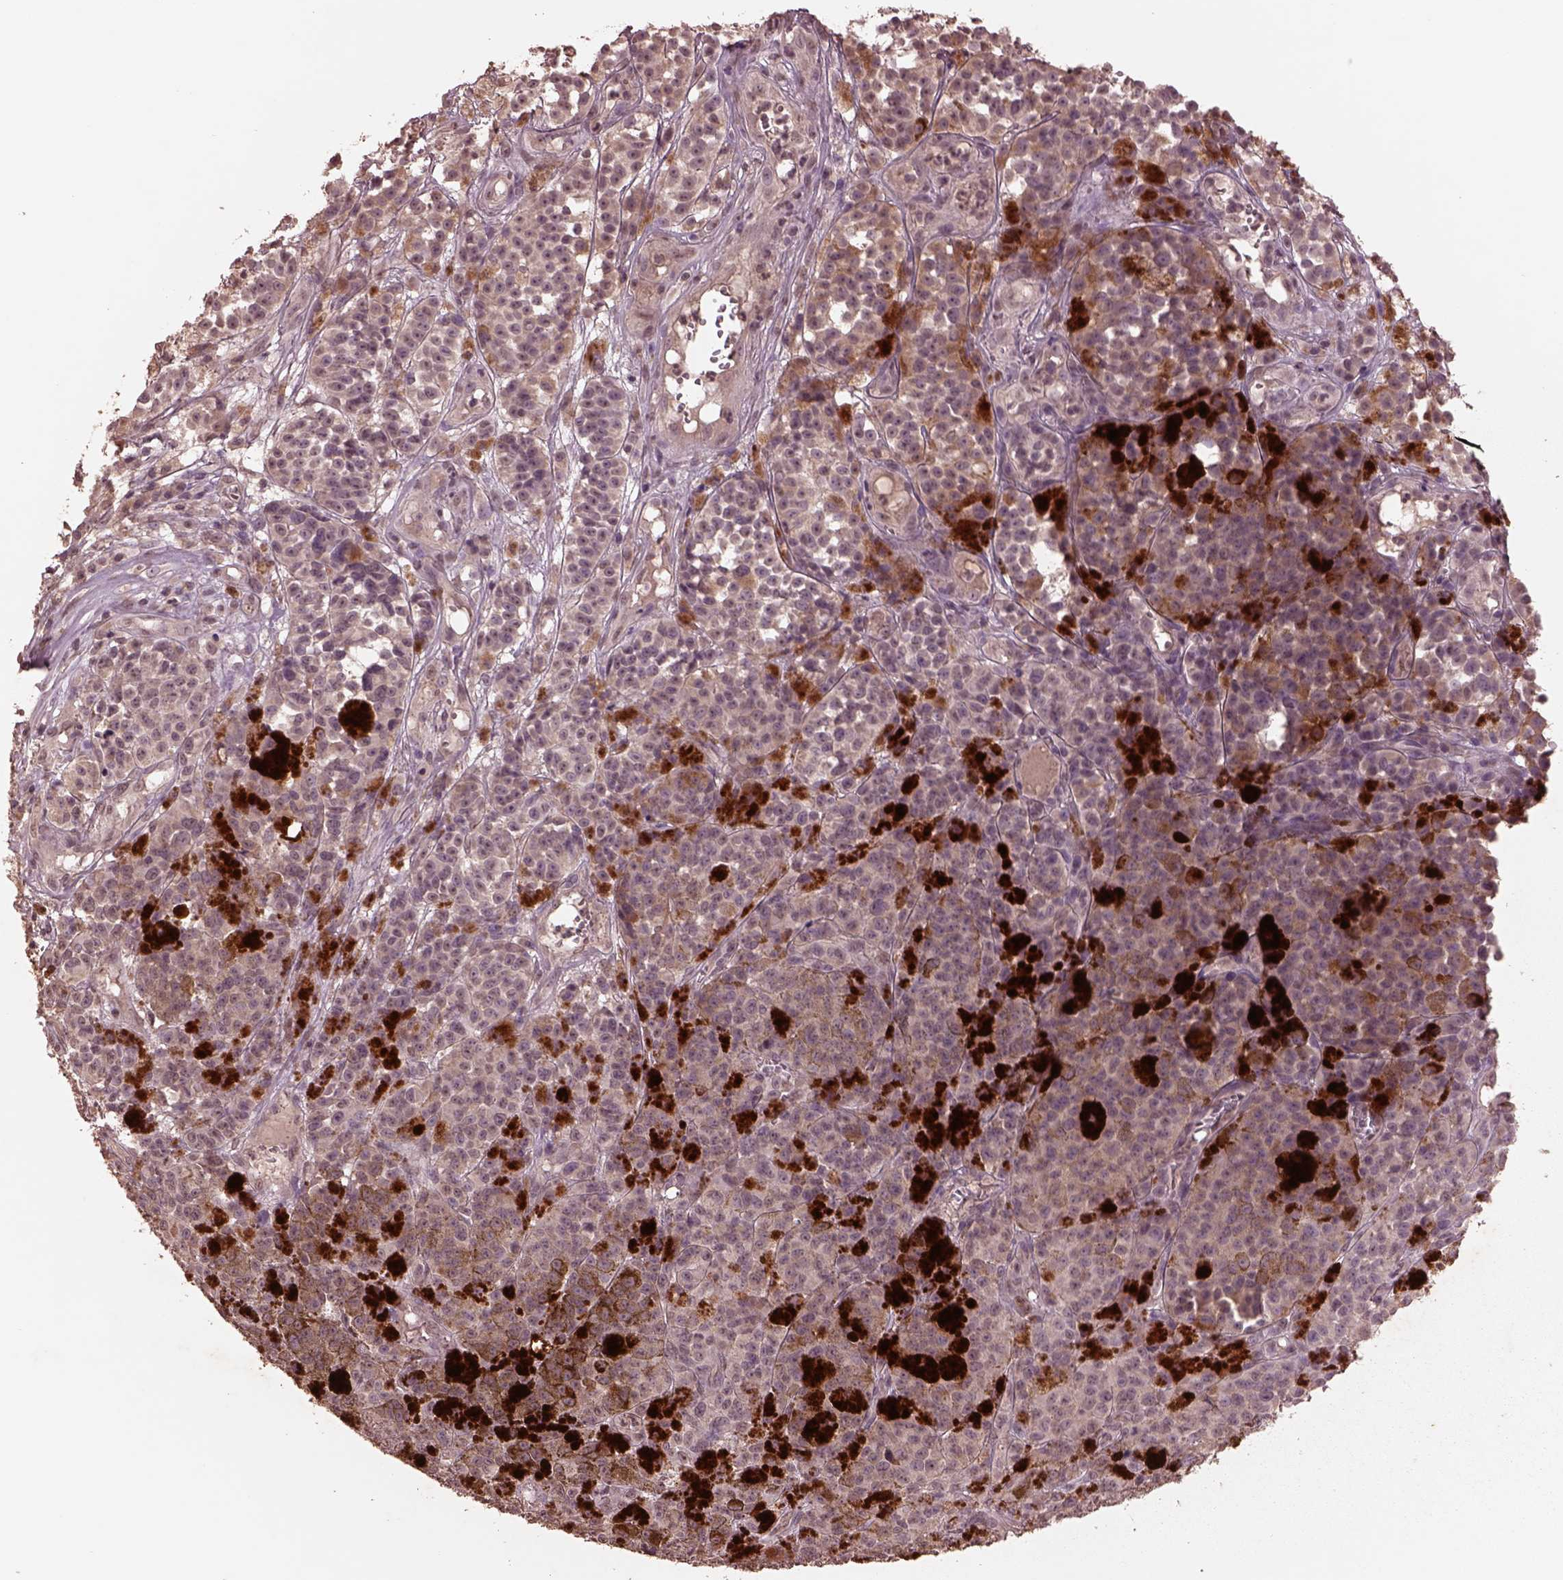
{"staining": {"intensity": "negative", "quantity": "none", "location": "none"}, "tissue": "melanoma", "cell_type": "Tumor cells", "image_type": "cancer", "snomed": [{"axis": "morphology", "description": "Malignant melanoma, NOS"}, {"axis": "topography", "description": "Skin"}], "caption": "A high-resolution micrograph shows immunohistochemistry (IHC) staining of melanoma, which shows no significant staining in tumor cells.", "gene": "CPT1C", "patient": {"sex": "female", "age": 58}}